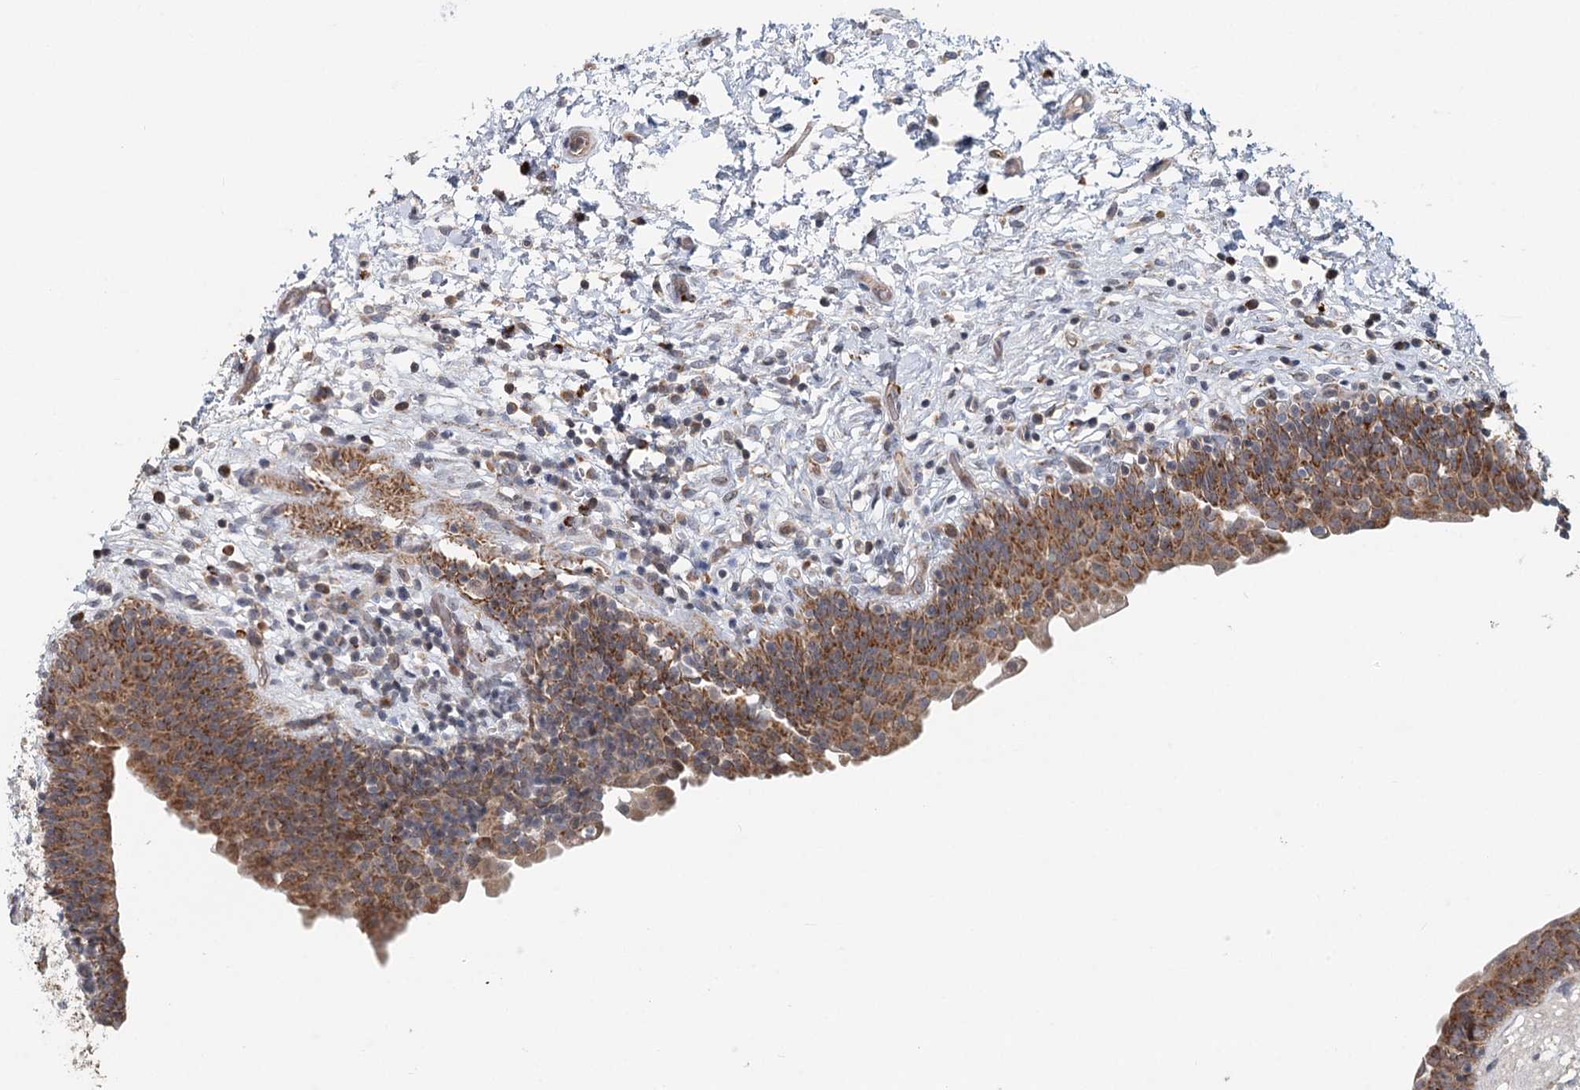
{"staining": {"intensity": "moderate", "quantity": ">75%", "location": "cytoplasmic/membranous"}, "tissue": "urinary bladder", "cell_type": "Urothelial cells", "image_type": "normal", "snomed": [{"axis": "morphology", "description": "Normal tissue, NOS"}, {"axis": "topography", "description": "Urinary bladder"}], "caption": "High-magnification brightfield microscopy of normal urinary bladder stained with DAB (3,3'-diaminobenzidine) (brown) and counterstained with hematoxylin (blue). urothelial cells exhibit moderate cytoplasmic/membranous staining is seen in about>75% of cells.", "gene": "RNF111", "patient": {"sex": "male", "age": 83}}